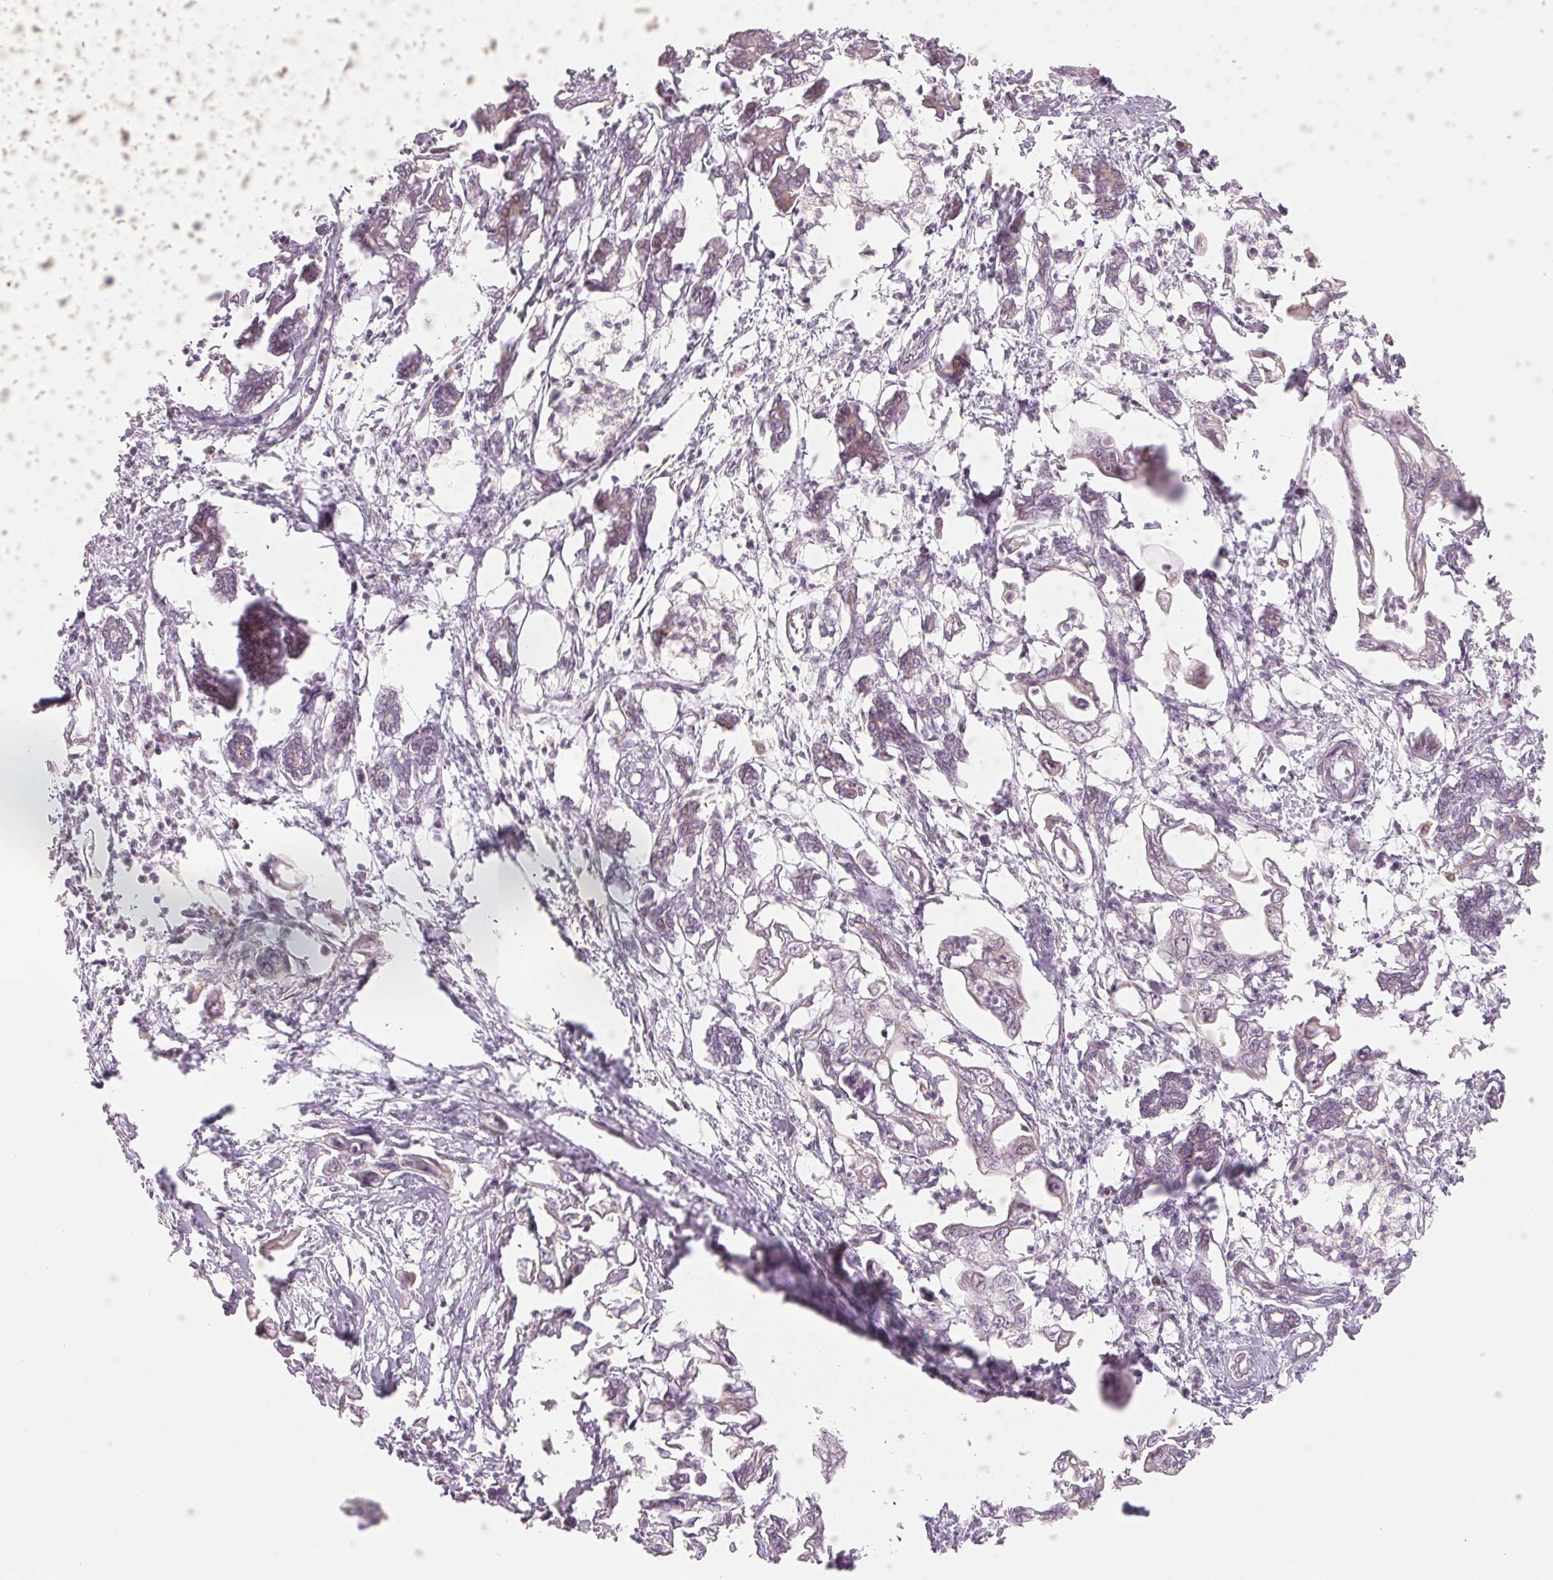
{"staining": {"intensity": "negative", "quantity": "none", "location": "none"}, "tissue": "pancreatic cancer", "cell_type": "Tumor cells", "image_type": "cancer", "snomed": [{"axis": "morphology", "description": "Adenocarcinoma, NOS"}, {"axis": "topography", "description": "Pancreas"}], "caption": "Protein analysis of pancreatic cancer shows no significant staining in tumor cells.", "gene": "DENND2C", "patient": {"sex": "male", "age": 61}}